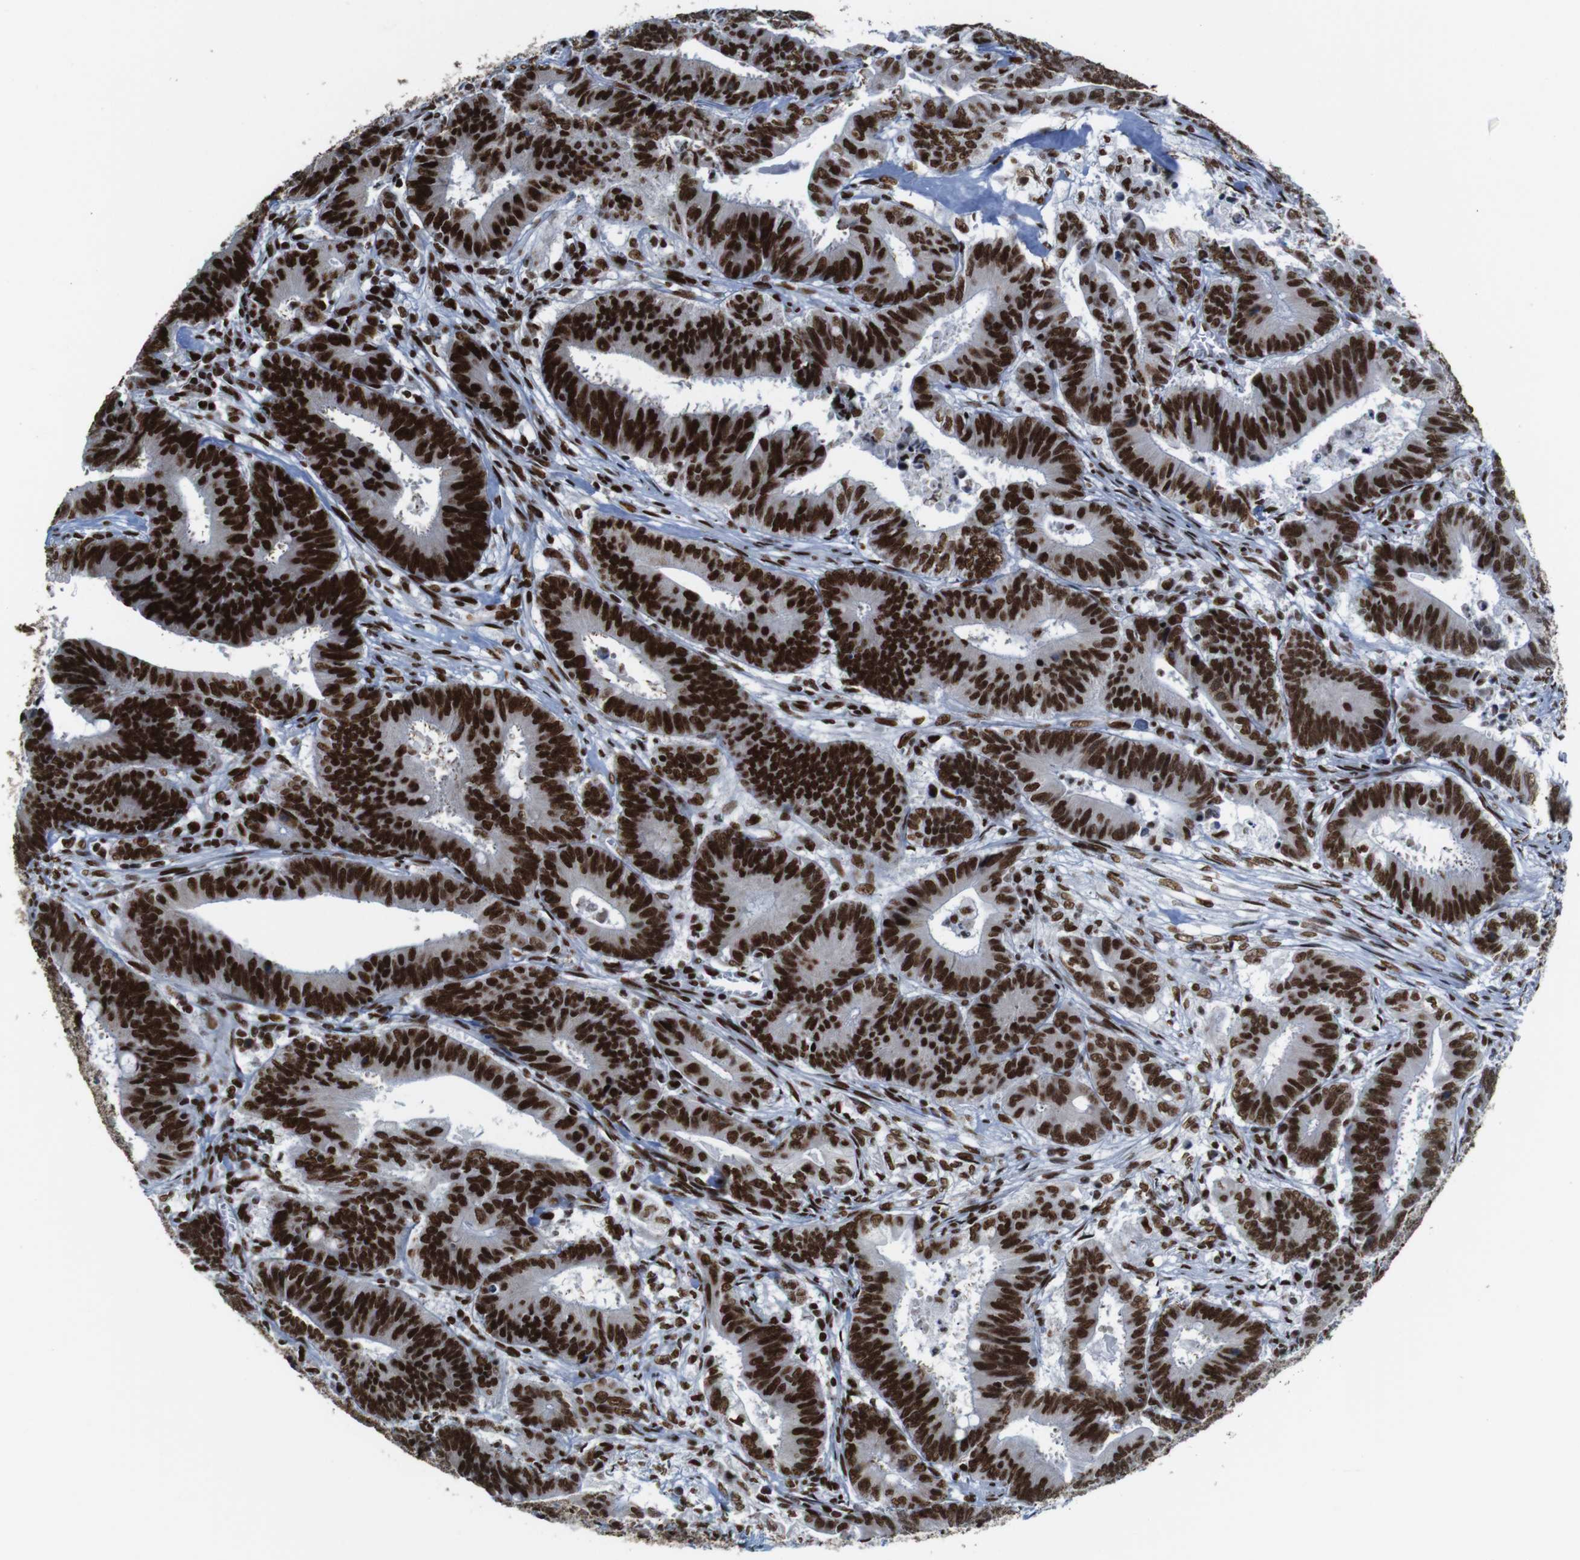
{"staining": {"intensity": "strong", "quantity": ">75%", "location": "nuclear"}, "tissue": "colorectal cancer", "cell_type": "Tumor cells", "image_type": "cancer", "snomed": [{"axis": "morphology", "description": "Adenocarcinoma, NOS"}, {"axis": "topography", "description": "Colon"}], "caption": "IHC image of neoplastic tissue: colorectal adenocarcinoma stained using immunohistochemistry displays high levels of strong protein expression localized specifically in the nuclear of tumor cells, appearing as a nuclear brown color.", "gene": "ROMO1", "patient": {"sex": "male", "age": 45}}